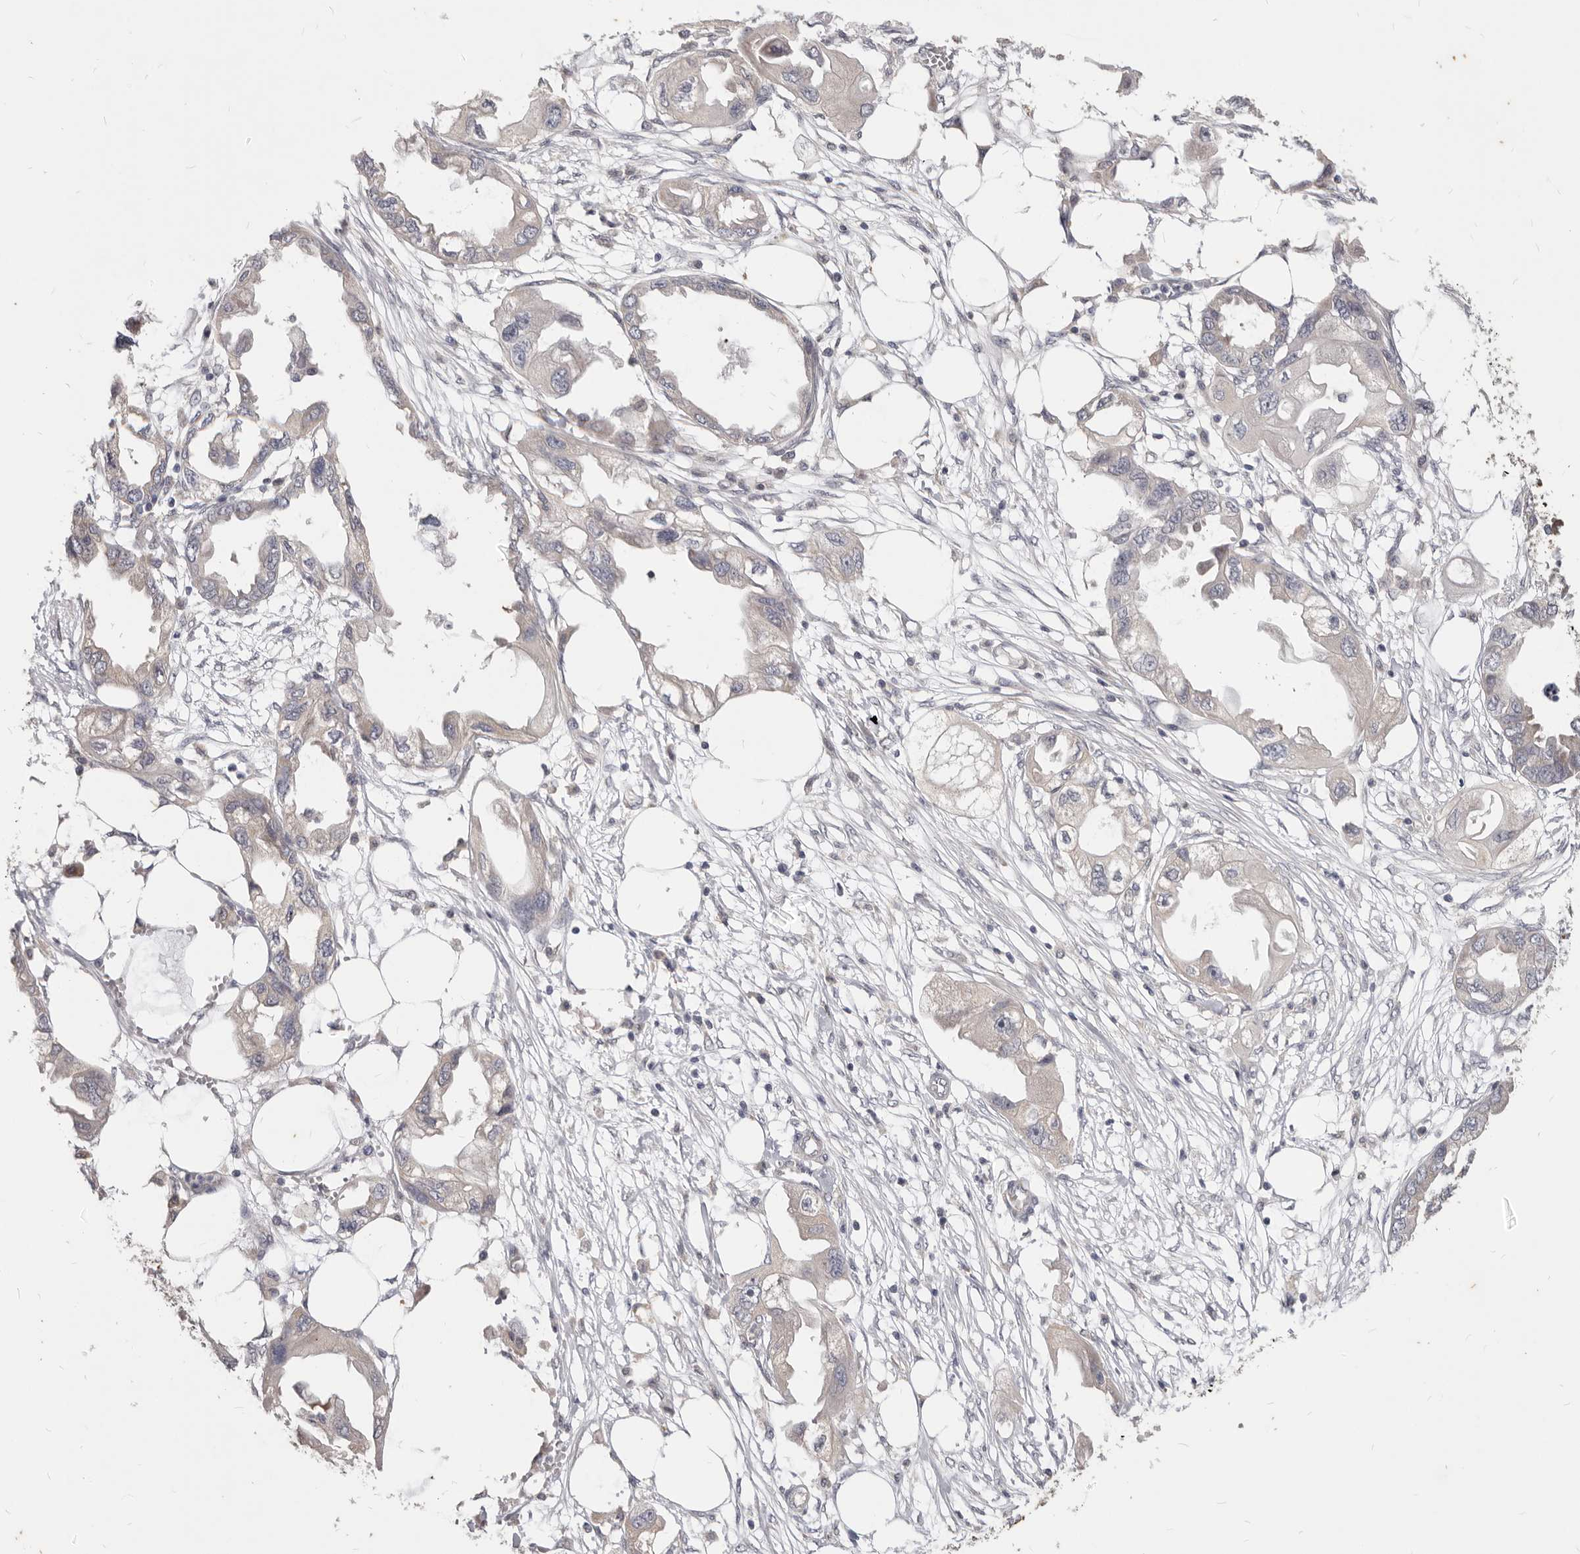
{"staining": {"intensity": "negative", "quantity": "none", "location": "none"}, "tissue": "endometrial cancer", "cell_type": "Tumor cells", "image_type": "cancer", "snomed": [{"axis": "morphology", "description": "Adenocarcinoma, NOS"}, {"axis": "morphology", "description": "Adenocarcinoma, metastatic, NOS"}, {"axis": "topography", "description": "Adipose tissue"}, {"axis": "topography", "description": "Endometrium"}], "caption": "Adenocarcinoma (endometrial) was stained to show a protein in brown. There is no significant expression in tumor cells. (DAB (3,3'-diaminobenzidine) IHC visualized using brightfield microscopy, high magnification).", "gene": "WDR77", "patient": {"sex": "female", "age": 67}}